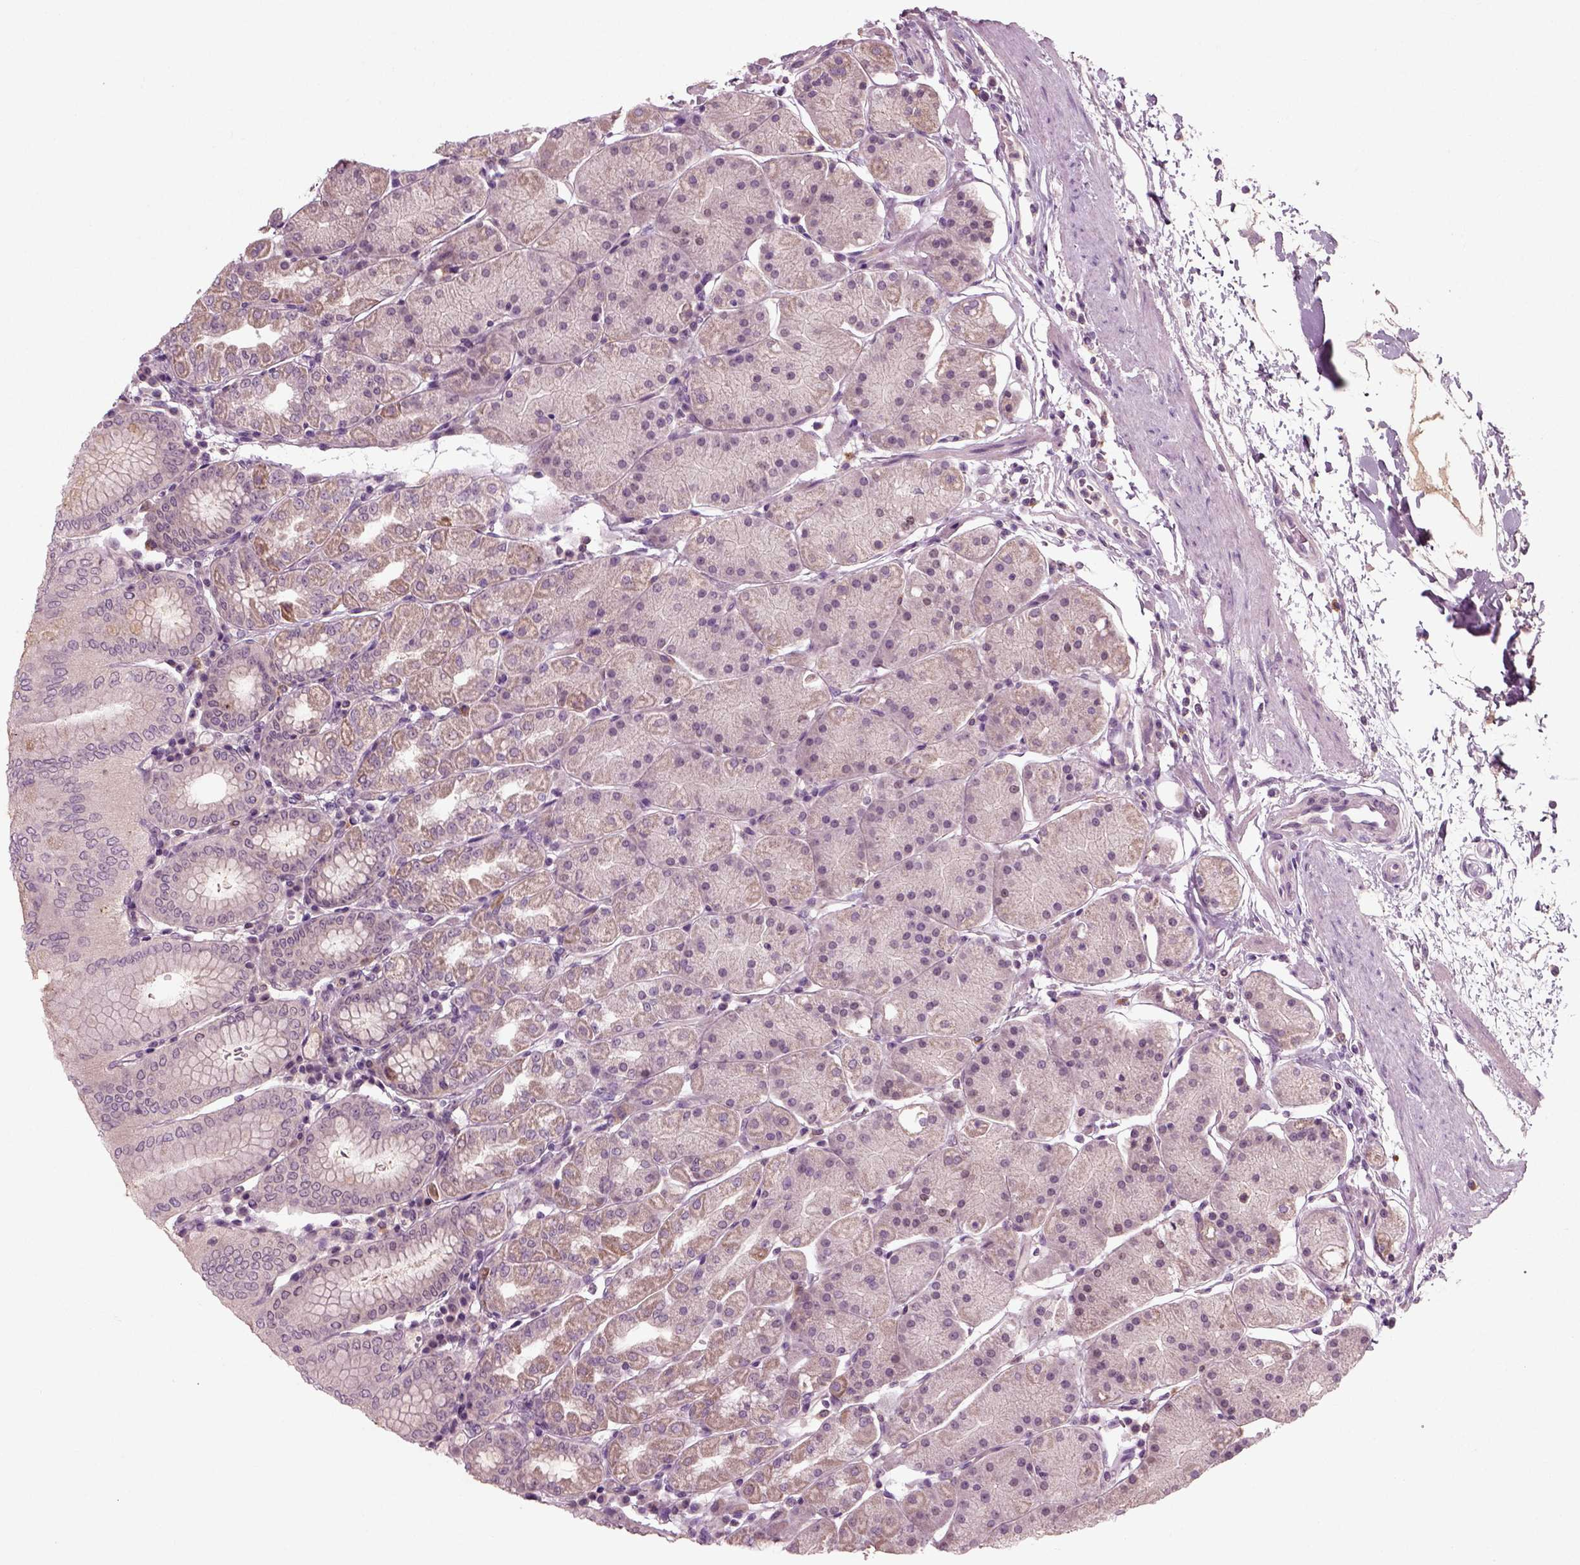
{"staining": {"intensity": "moderate", "quantity": "<25%", "location": "cytoplasmic/membranous"}, "tissue": "stomach", "cell_type": "Glandular cells", "image_type": "normal", "snomed": [{"axis": "morphology", "description": "Normal tissue, NOS"}, {"axis": "topography", "description": "Stomach"}], "caption": "Stomach stained for a protein (brown) displays moderate cytoplasmic/membranous positive positivity in about <25% of glandular cells.", "gene": "RND2", "patient": {"sex": "male", "age": 54}}